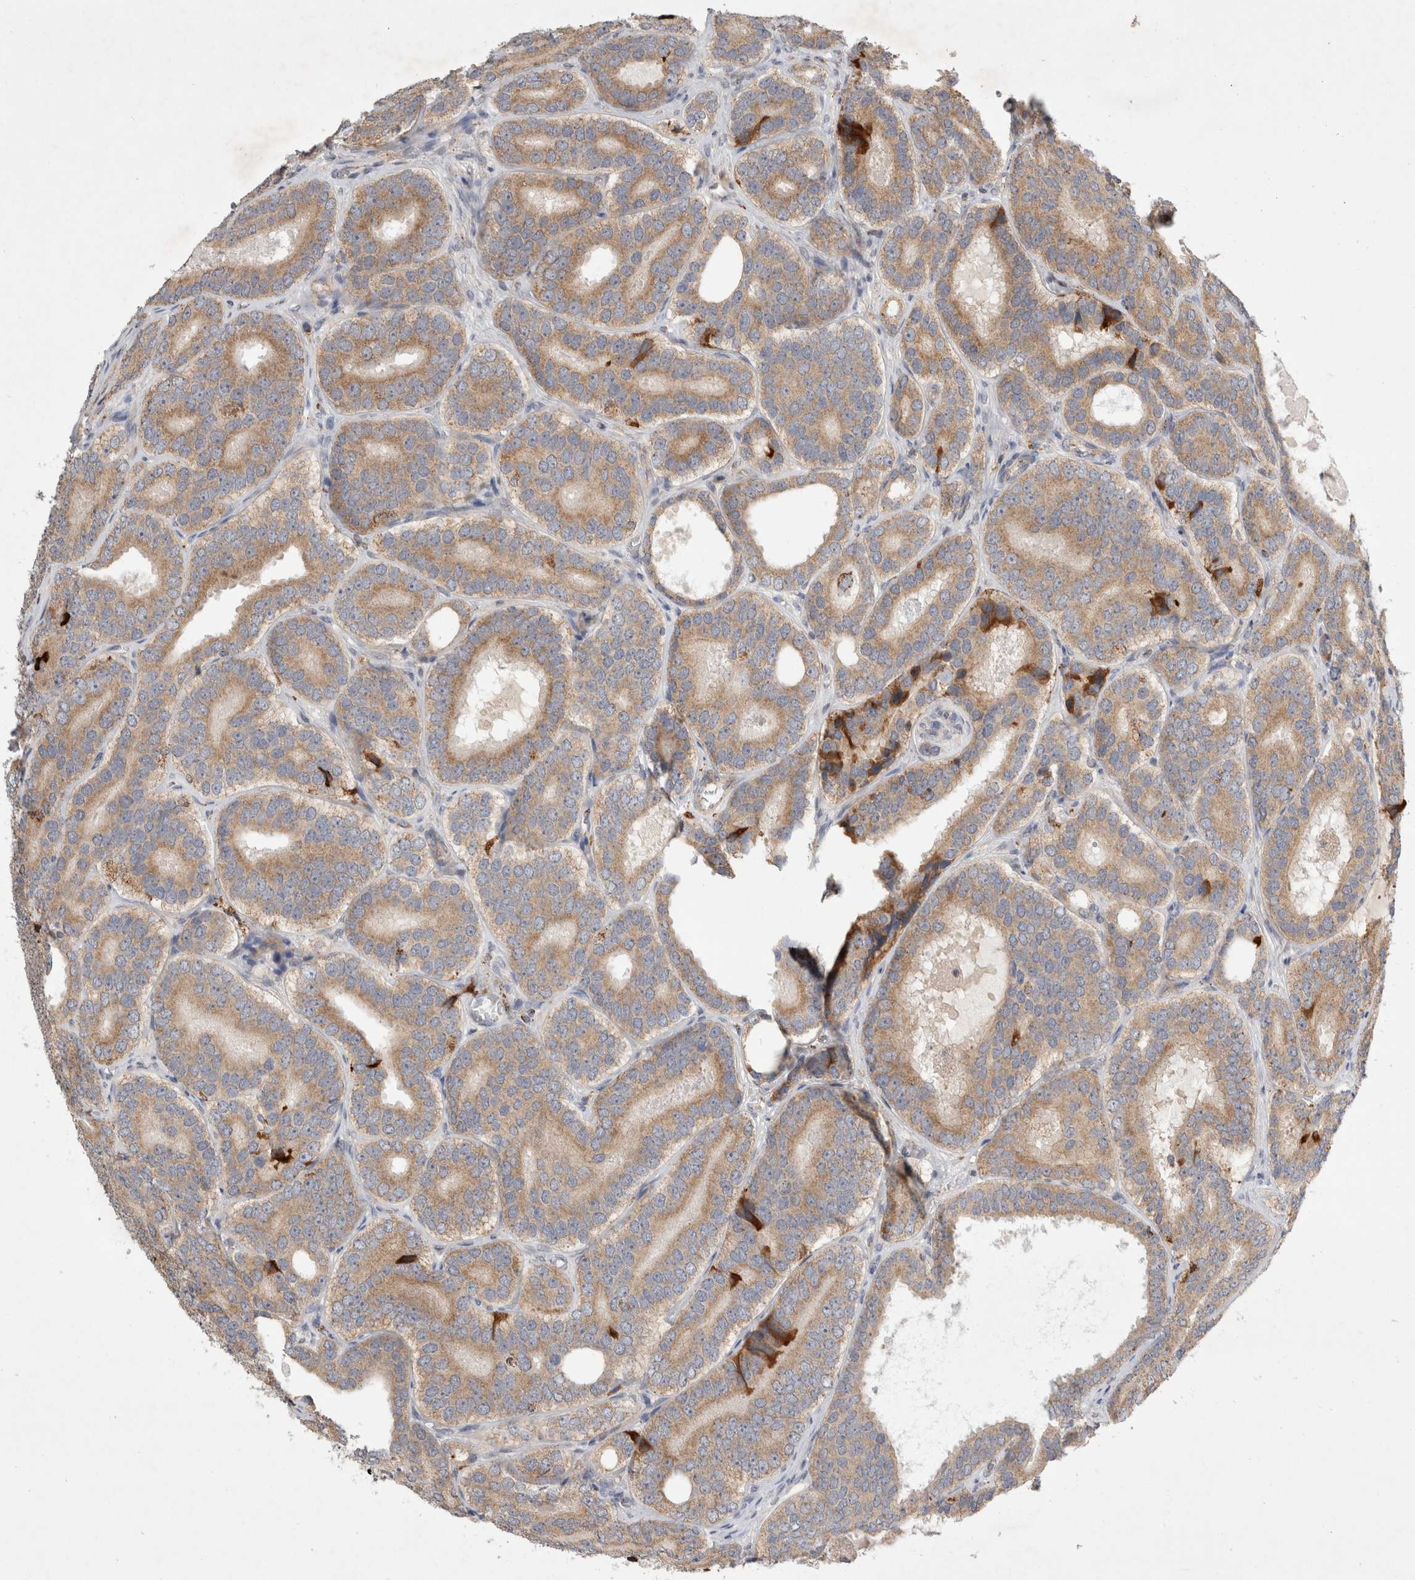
{"staining": {"intensity": "moderate", "quantity": ">75%", "location": "cytoplasmic/membranous"}, "tissue": "prostate cancer", "cell_type": "Tumor cells", "image_type": "cancer", "snomed": [{"axis": "morphology", "description": "Adenocarcinoma, High grade"}, {"axis": "topography", "description": "Prostate"}], "caption": "Immunohistochemical staining of prostate cancer (high-grade adenocarcinoma) shows moderate cytoplasmic/membranous protein expression in approximately >75% of tumor cells.", "gene": "HROB", "patient": {"sex": "male", "age": 56}}